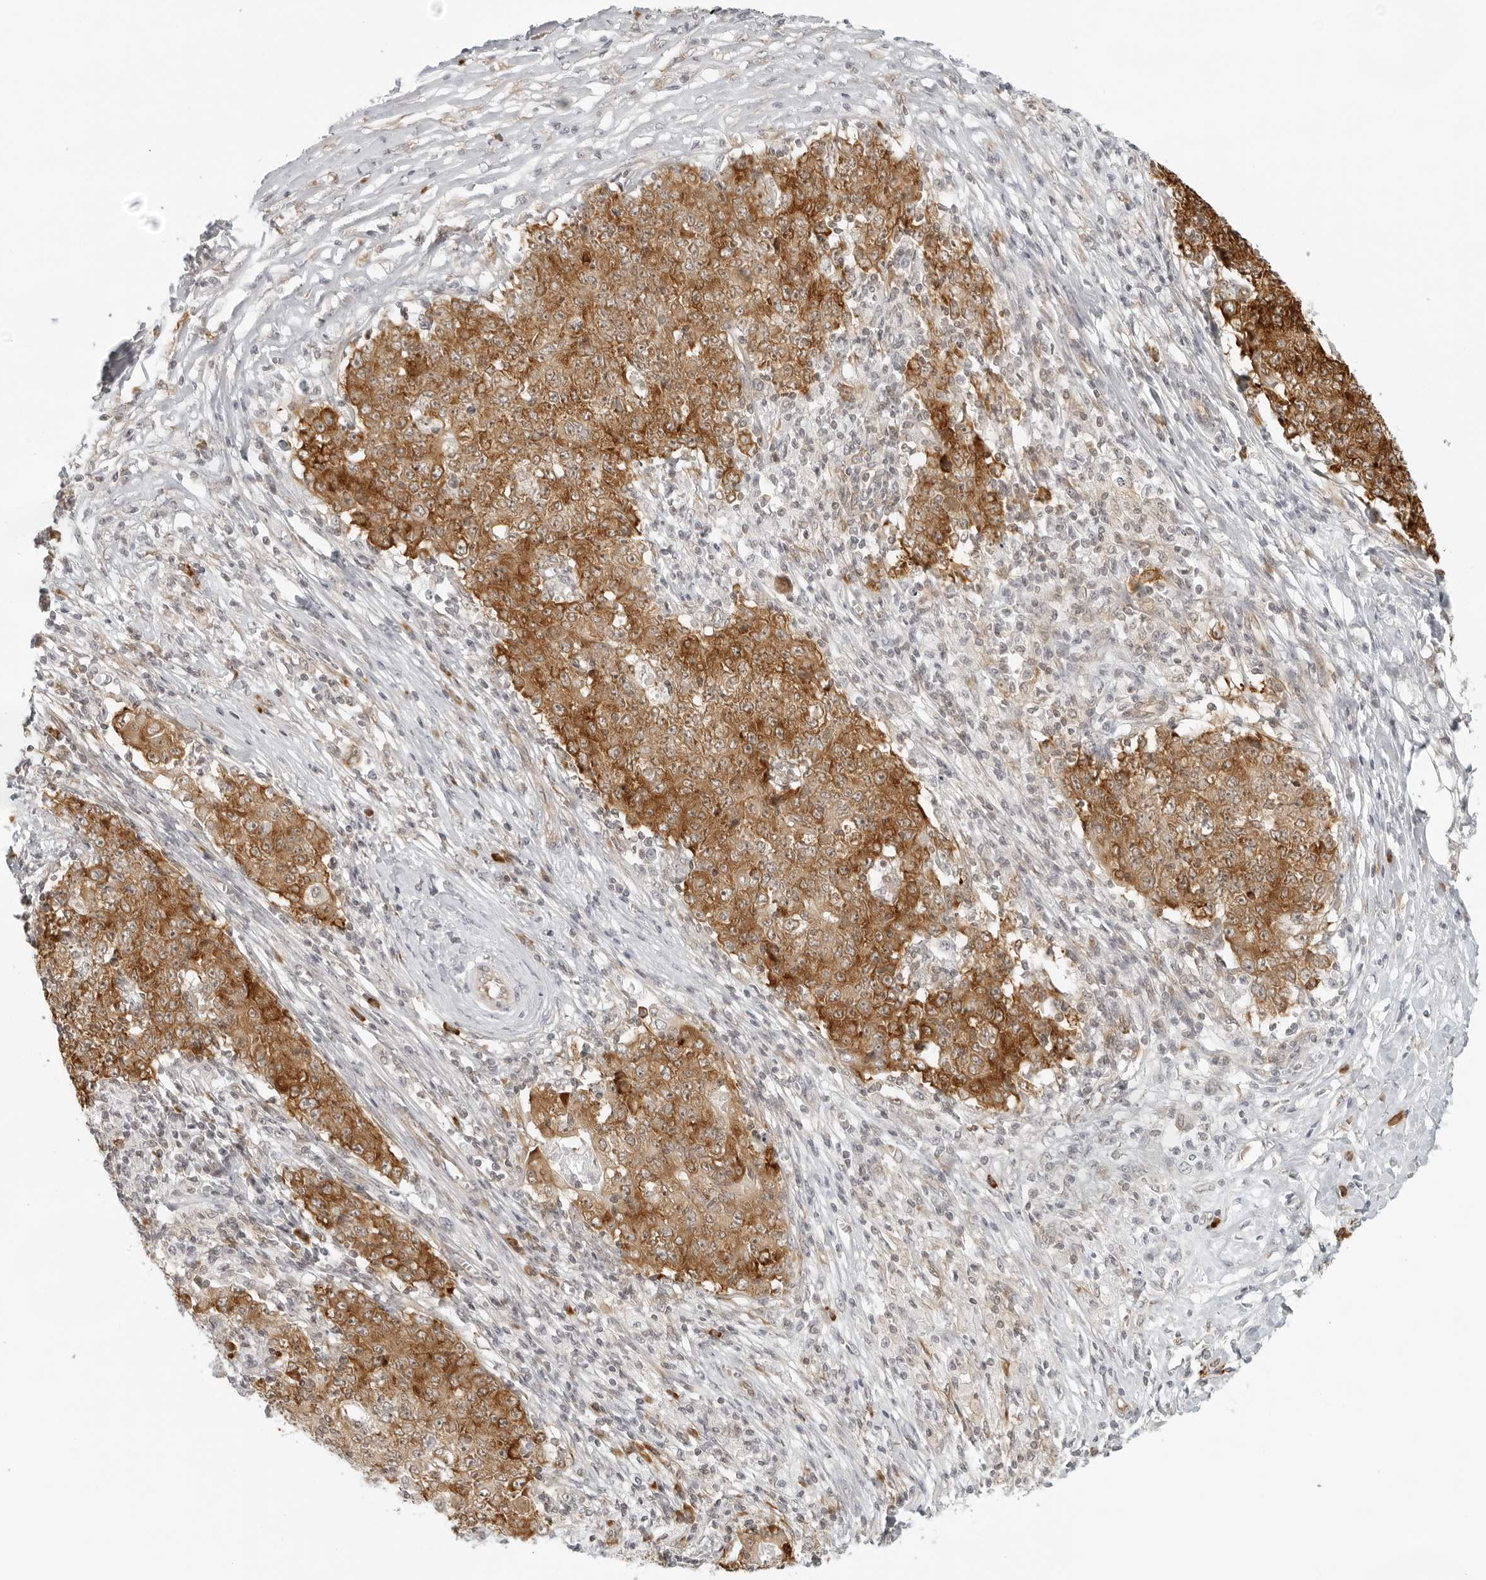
{"staining": {"intensity": "moderate", "quantity": ">75%", "location": "cytoplasmic/membranous"}, "tissue": "ovarian cancer", "cell_type": "Tumor cells", "image_type": "cancer", "snomed": [{"axis": "morphology", "description": "Carcinoma, endometroid"}, {"axis": "topography", "description": "Ovary"}], "caption": "IHC photomicrograph of human ovarian cancer (endometroid carcinoma) stained for a protein (brown), which demonstrates medium levels of moderate cytoplasmic/membranous expression in approximately >75% of tumor cells.", "gene": "EIF4G1", "patient": {"sex": "female", "age": 42}}